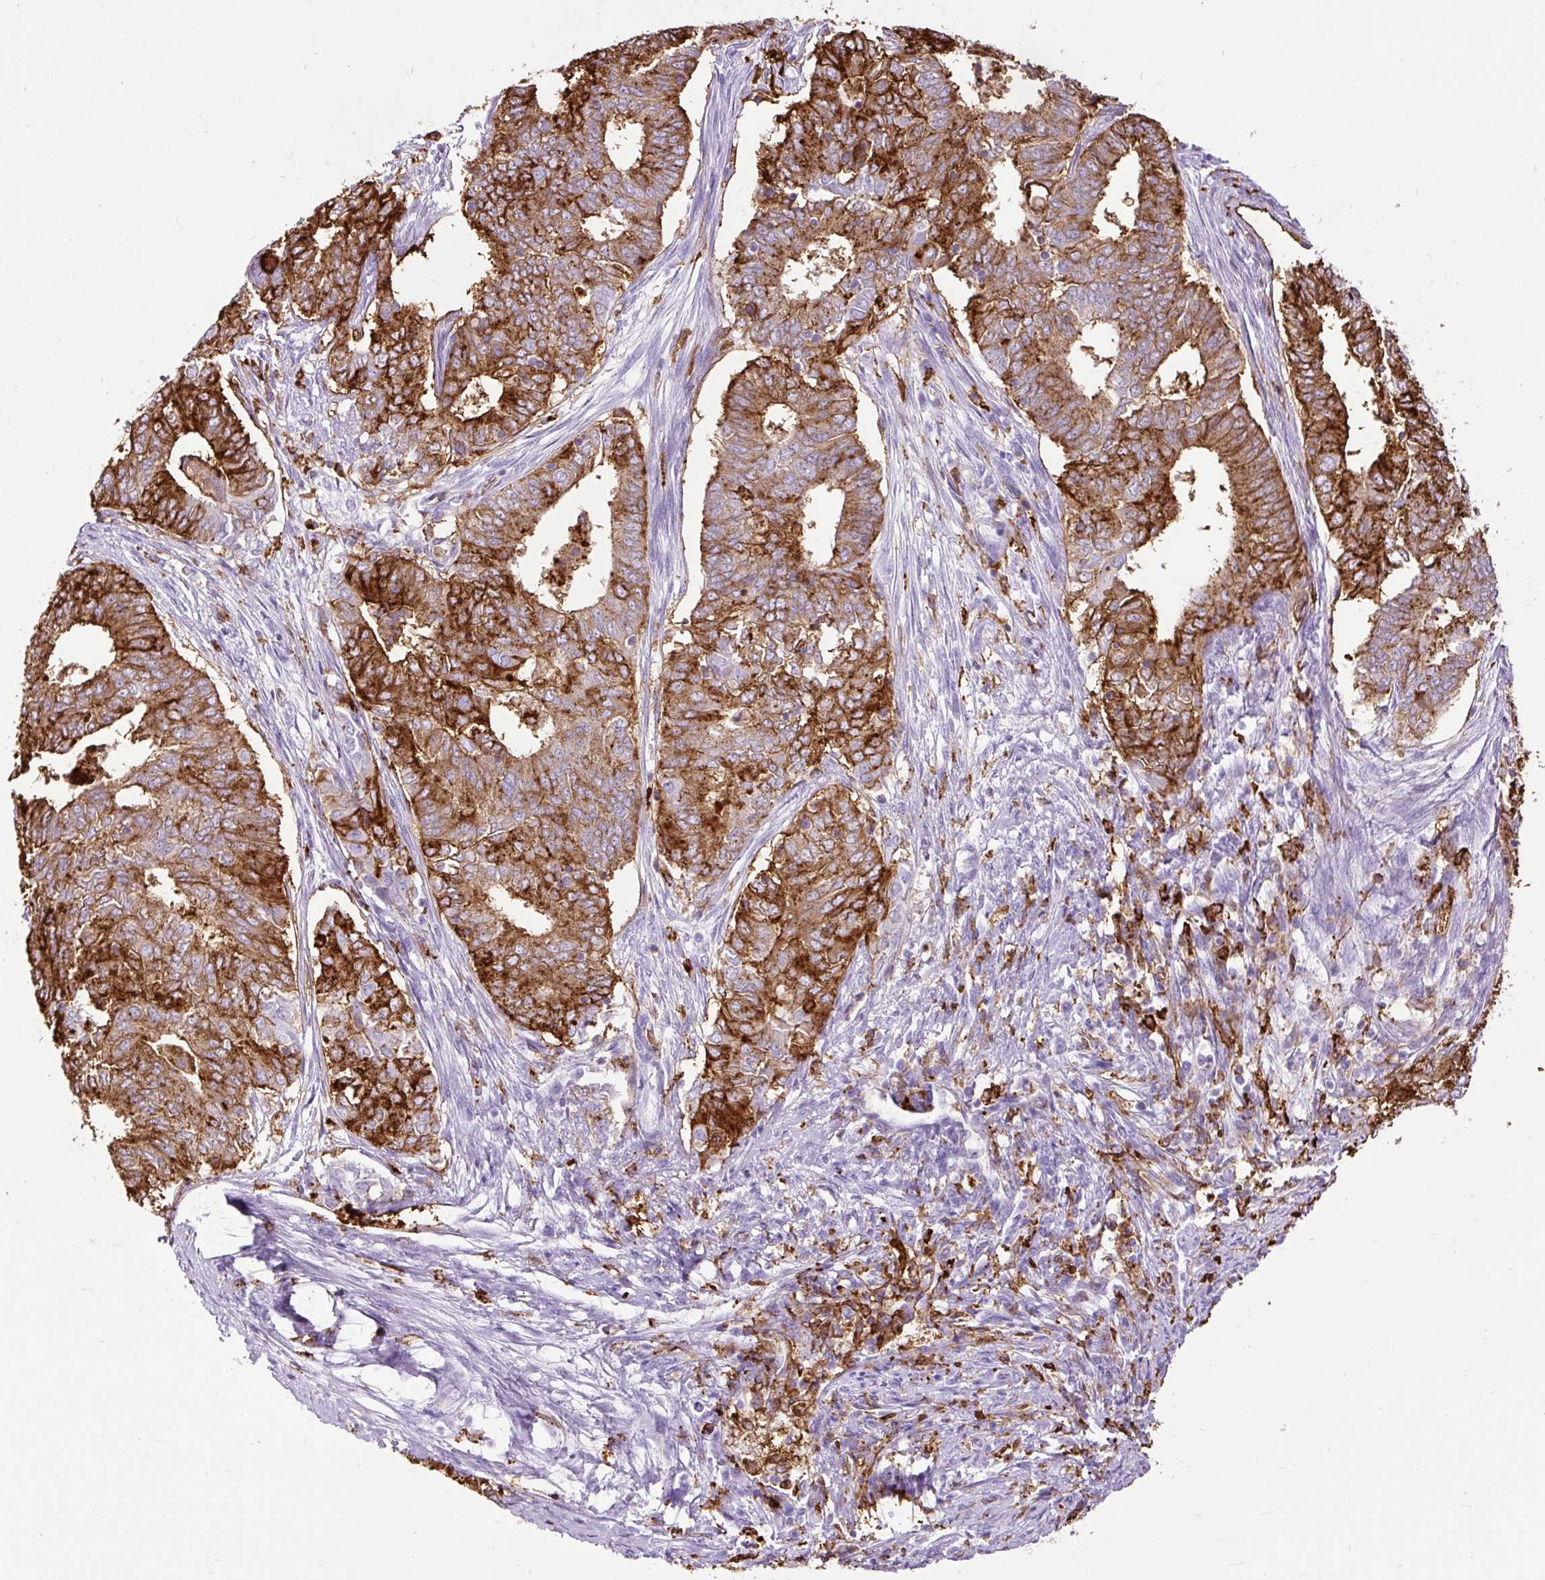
{"staining": {"intensity": "strong", "quantity": ">75%", "location": "cytoplasmic/membranous"}, "tissue": "endometrial cancer", "cell_type": "Tumor cells", "image_type": "cancer", "snomed": [{"axis": "morphology", "description": "Adenocarcinoma, NOS"}, {"axis": "topography", "description": "Endometrium"}], "caption": "Endometrial cancer stained for a protein (brown) exhibits strong cytoplasmic/membranous positive positivity in about >75% of tumor cells.", "gene": "HLA-DRA", "patient": {"sex": "female", "age": 62}}